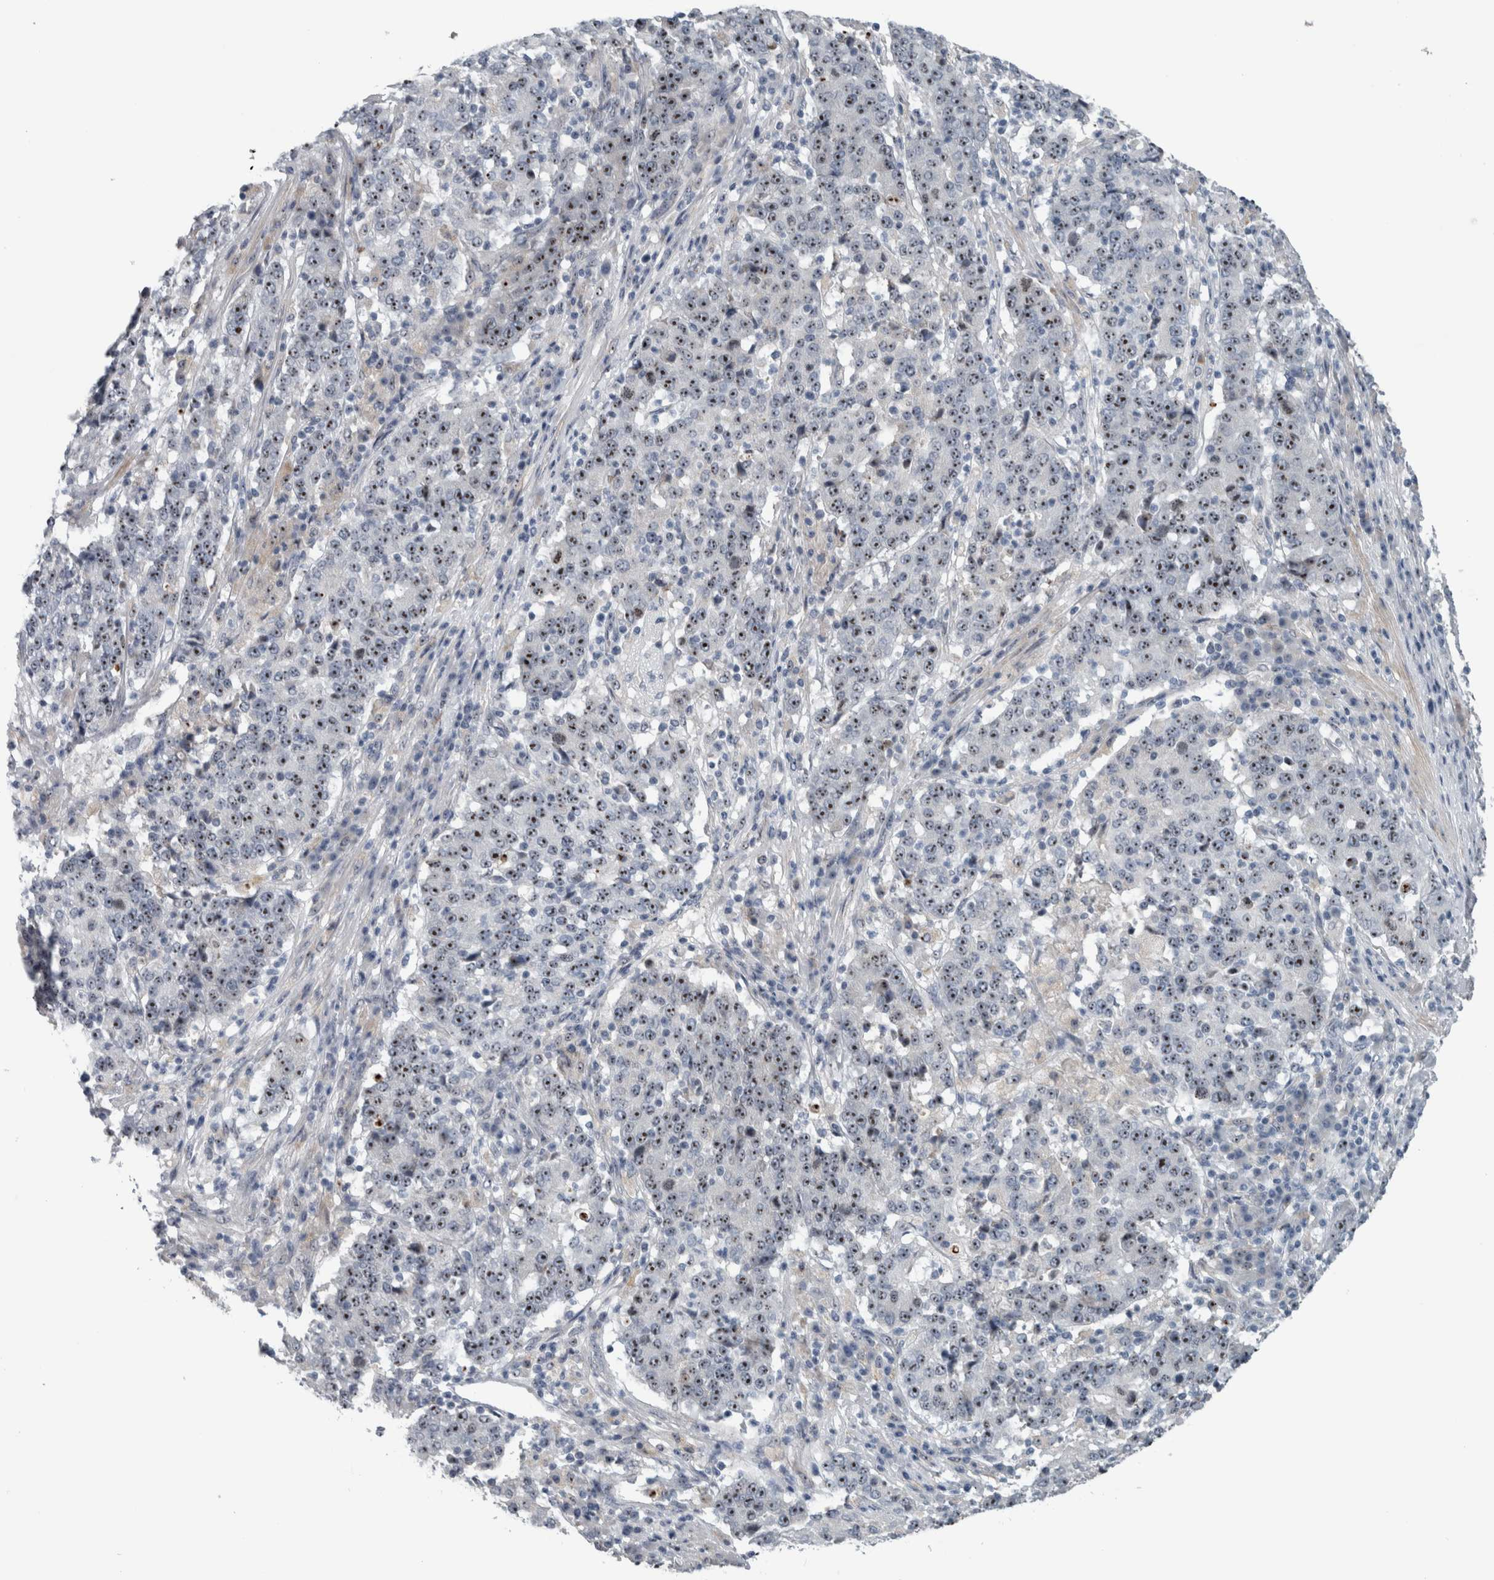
{"staining": {"intensity": "moderate", "quantity": ">75%", "location": "nuclear"}, "tissue": "stomach cancer", "cell_type": "Tumor cells", "image_type": "cancer", "snomed": [{"axis": "morphology", "description": "Adenocarcinoma, NOS"}, {"axis": "topography", "description": "Stomach"}], "caption": "Immunohistochemistry micrograph of stomach cancer (adenocarcinoma) stained for a protein (brown), which reveals medium levels of moderate nuclear staining in approximately >75% of tumor cells.", "gene": "UTP6", "patient": {"sex": "male", "age": 59}}